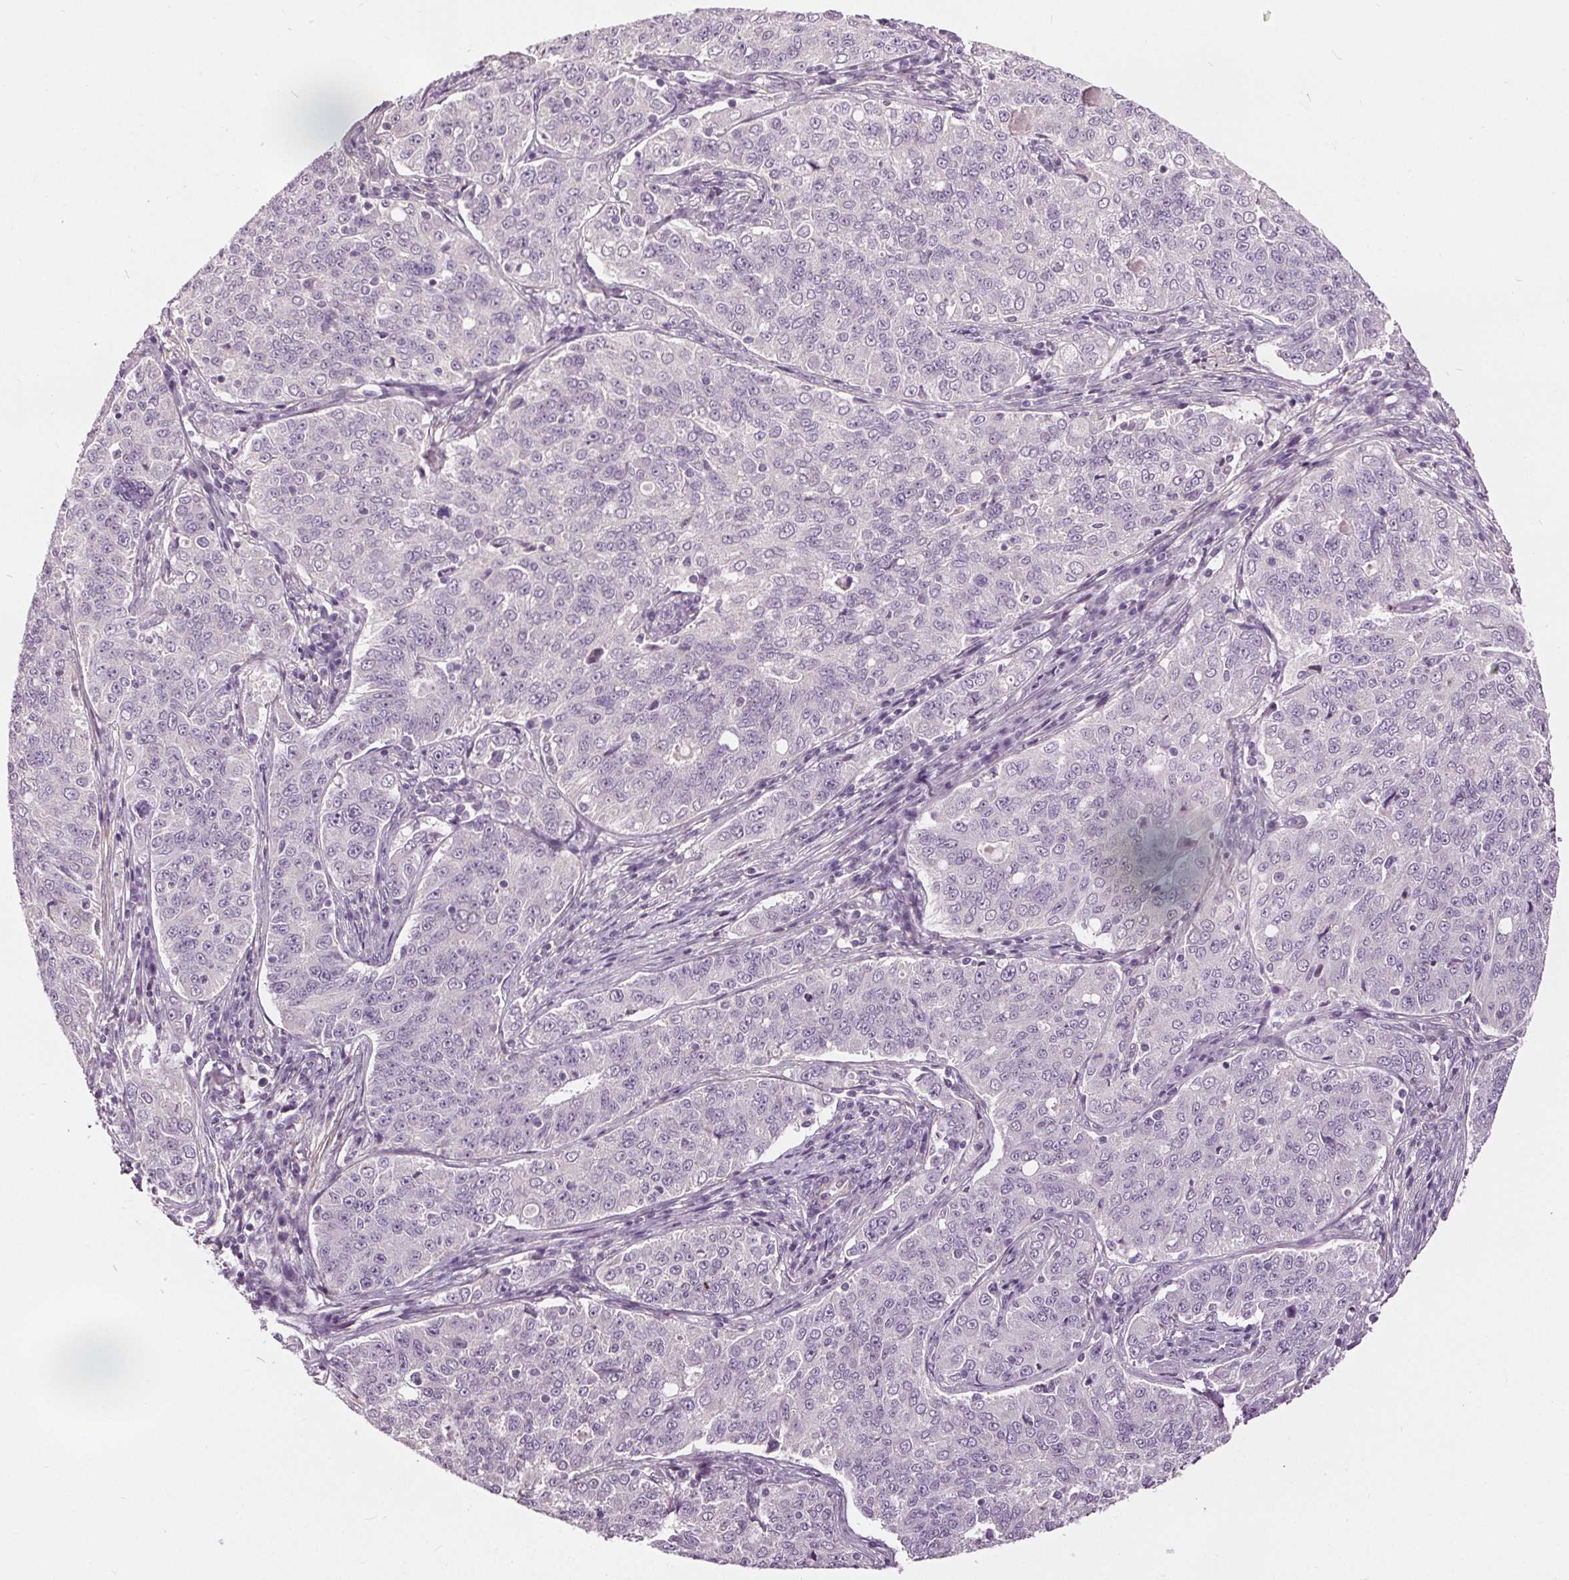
{"staining": {"intensity": "negative", "quantity": "none", "location": "none"}, "tissue": "endometrial cancer", "cell_type": "Tumor cells", "image_type": "cancer", "snomed": [{"axis": "morphology", "description": "Adenocarcinoma, NOS"}, {"axis": "topography", "description": "Endometrium"}], "caption": "A photomicrograph of human endometrial cancer is negative for staining in tumor cells.", "gene": "RASA1", "patient": {"sex": "female", "age": 43}}